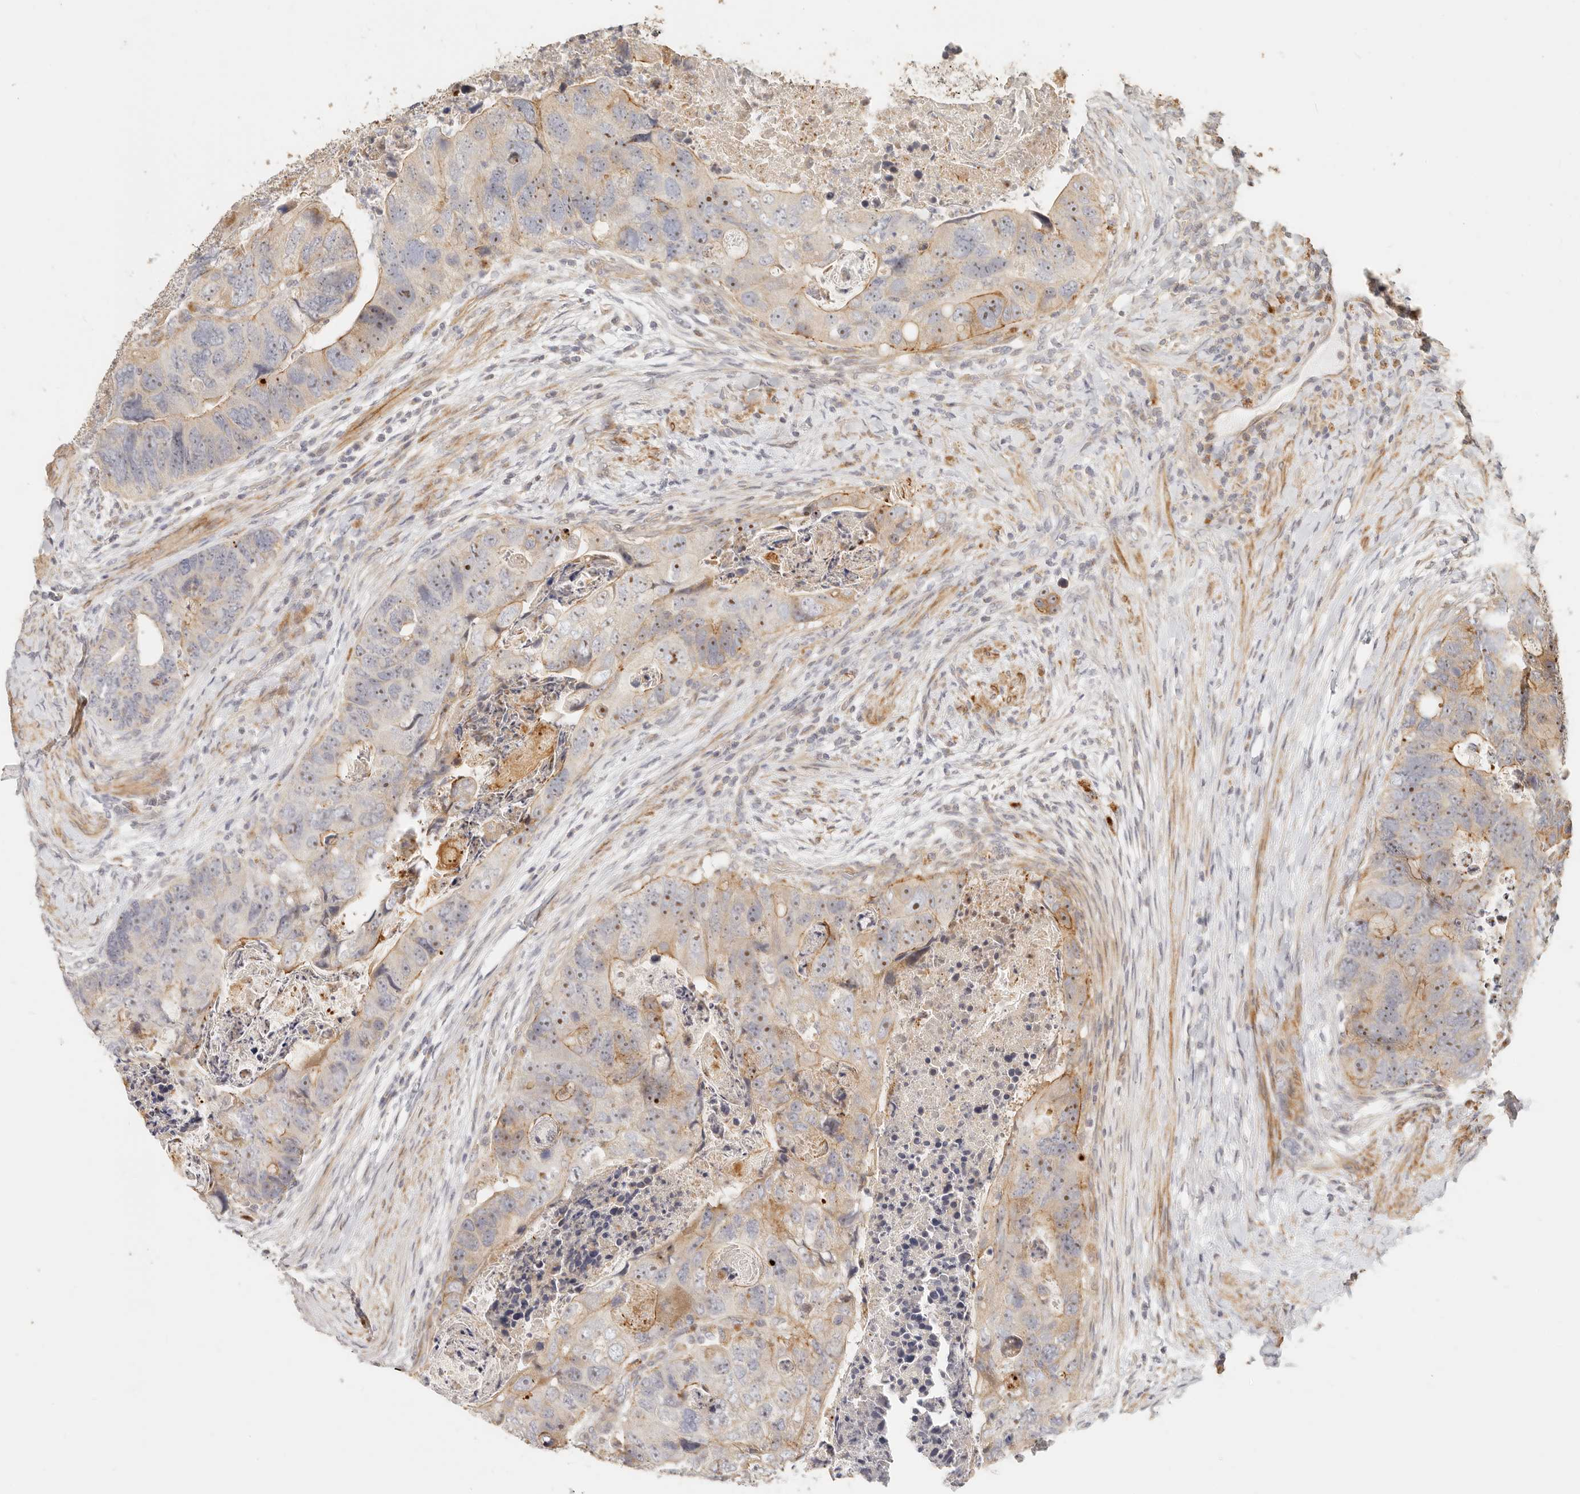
{"staining": {"intensity": "moderate", "quantity": "25%-75%", "location": "cytoplasmic/membranous,nuclear"}, "tissue": "colorectal cancer", "cell_type": "Tumor cells", "image_type": "cancer", "snomed": [{"axis": "morphology", "description": "Adenocarcinoma, NOS"}, {"axis": "topography", "description": "Rectum"}], "caption": "This micrograph reveals colorectal cancer (adenocarcinoma) stained with IHC to label a protein in brown. The cytoplasmic/membranous and nuclear of tumor cells show moderate positivity for the protein. Nuclei are counter-stained blue.", "gene": "PTPN22", "patient": {"sex": "male", "age": 59}}